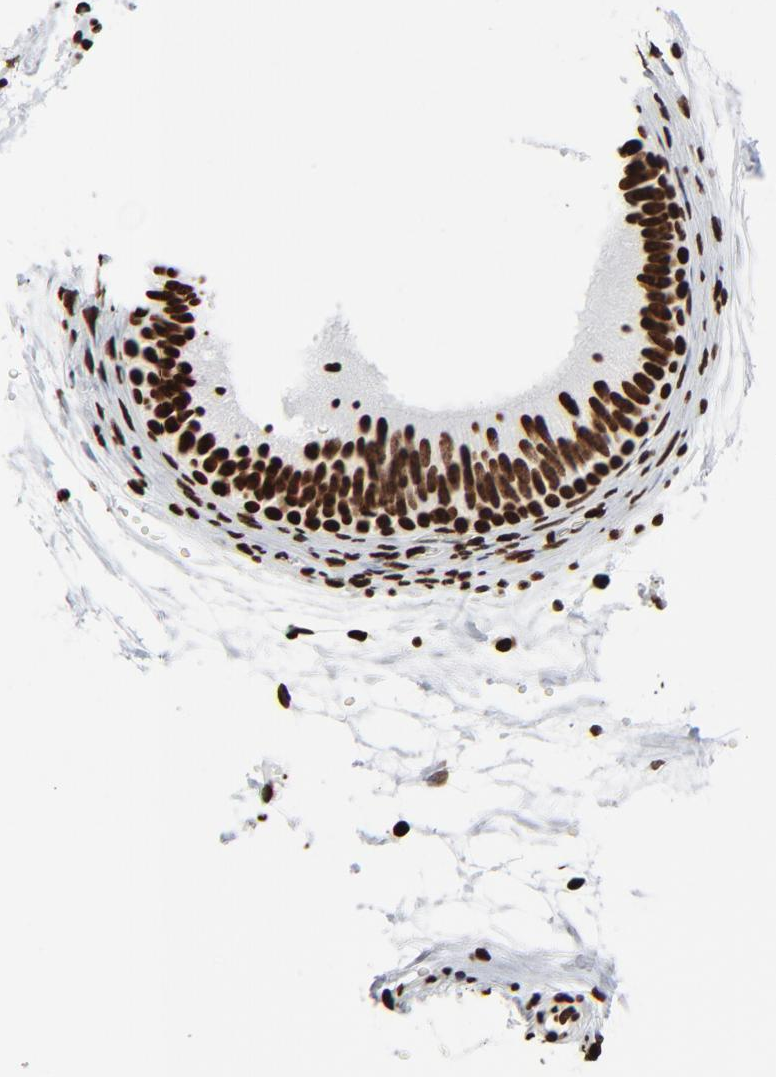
{"staining": {"intensity": "strong", "quantity": ">75%", "location": "nuclear"}, "tissue": "epididymis", "cell_type": "Glandular cells", "image_type": "normal", "snomed": [{"axis": "morphology", "description": "Normal tissue, NOS"}, {"axis": "topography", "description": "Testis"}, {"axis": "topography", "description": "Epididymis"}], "caption": "An image of human epididymis stained for a protein reveals strong nuclear brown staining in glandular cells. The protein of interest is stained brown, and the nuclei are stained in blue (DAB (3,3'-diaminobenzidine) IHC with brightfield microscopy, high magnification).", "gene": "H3", "patient": {"sex": "male", "age": 36}}